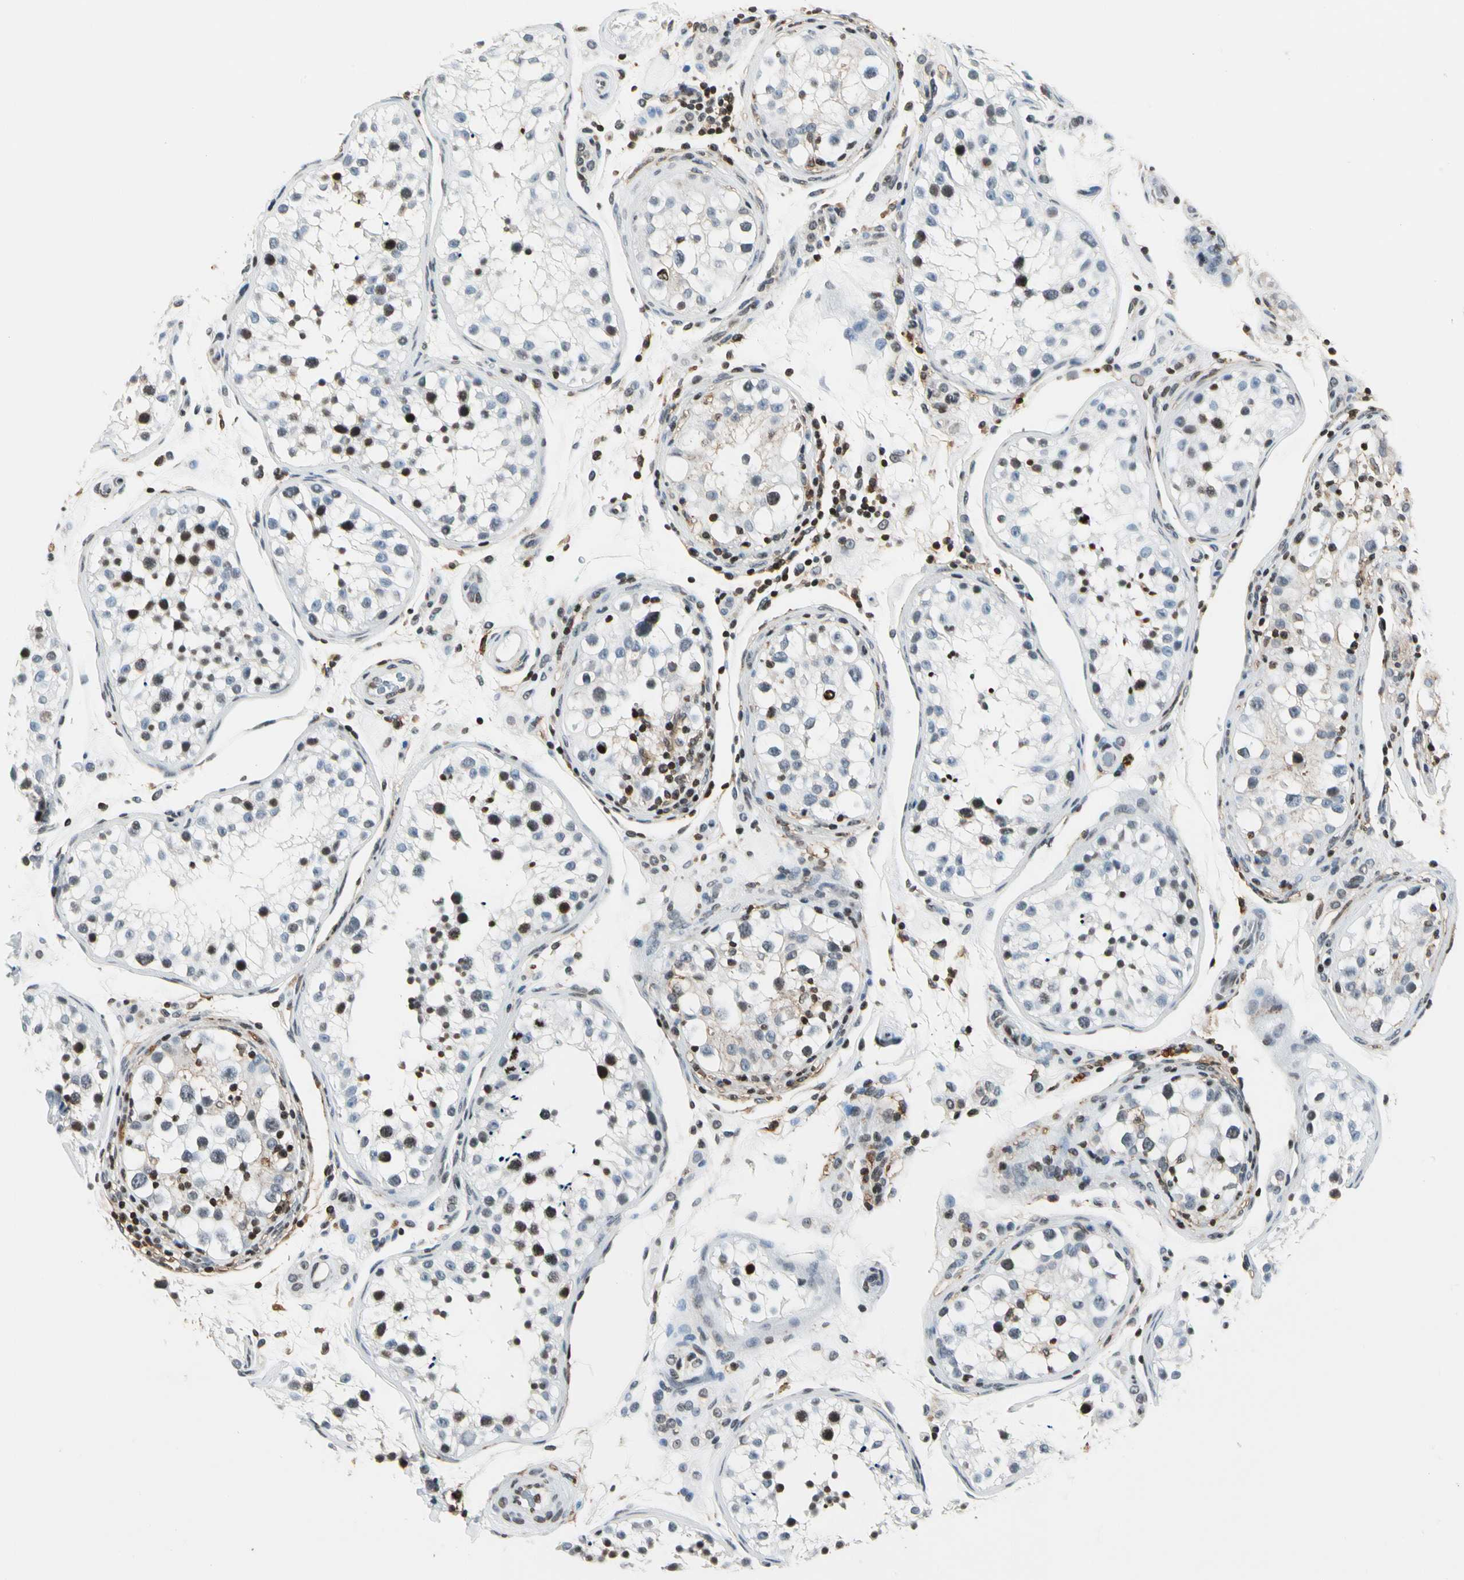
{"staining": {"intensity": "moderate", "quantity": "<25%", "location": "nuclear"}, "tissue": "testis", "cell_type": "Cells in seminiferous ducts", "image_type": "normal", "snomed": [{"axis": "morphology", "description": "Normal tissue, NOS"}, {"axis": "topography", "description": "Testis"}], "caption": "An immunohistochemistry (IHC) photomicrograph of unremarkable tissue is shown. Protein staining in brown highlights moderate nuclear positivity in testis within cells in seminiferous ducts.", "gene": "FER", "patient": {"sex": "male", "age": 24}}